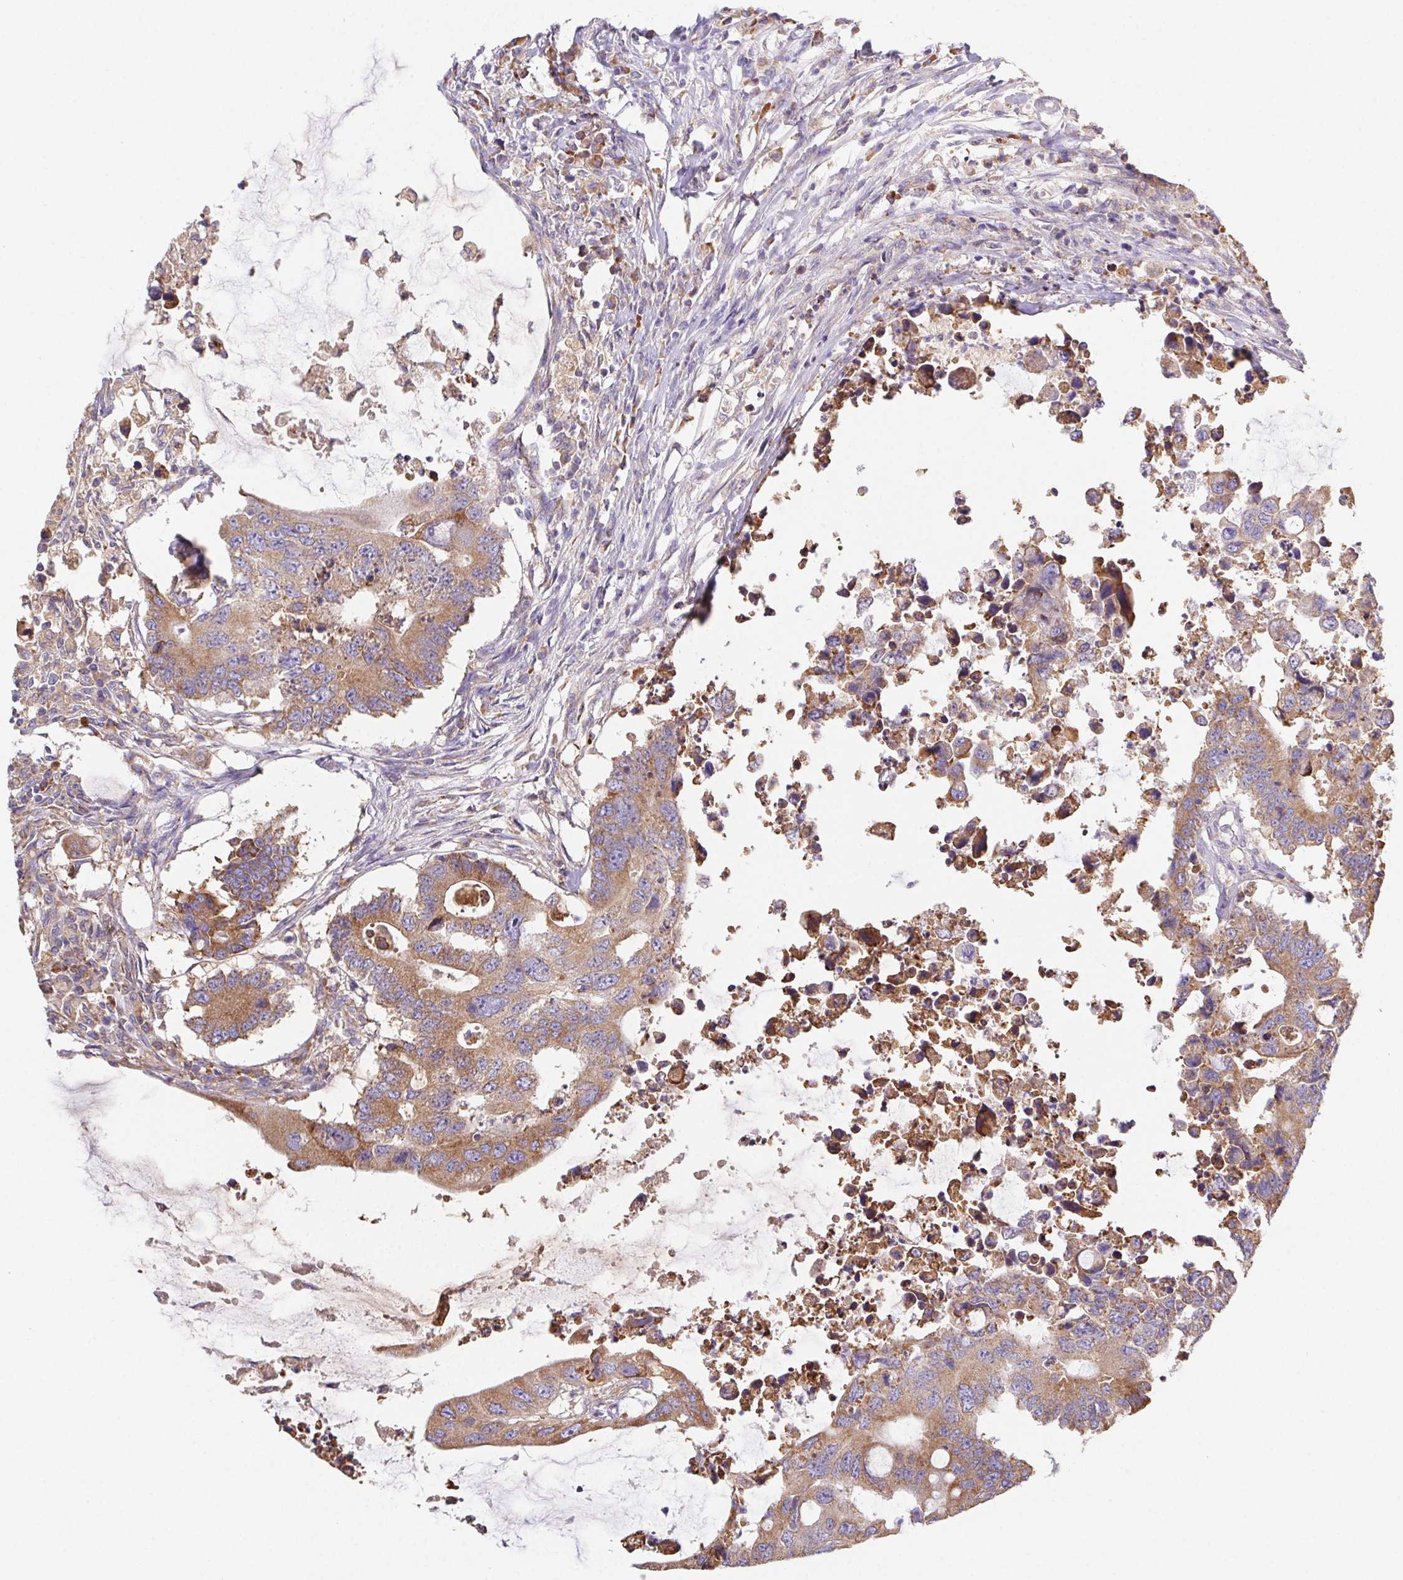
{"staining": {"intensity": "moderate", "quantity": ">75%", "location": "cytoplasmic/membranous"}, "tissue": "colorectal cancer", "cell_type": "Tumor cells", "image_type": "cancer", "snomed": [{"axis": "morphology", "description": "Adenocarcinoma, NOS"}, {"axis": "topography", "description": "Colon"}], "caption": "DAB (3,3'-diaminobenzidine) immunohistochemical staining of colorectal adenocarcinoma shows moderate cytoplasmic/membranous protein staining in about >75% of tumor cells. (Brightfield microscopy of DAB IHC at high magnification).", "gene": "ADAM8", "patient": {"sex": "male", "age": 71}}